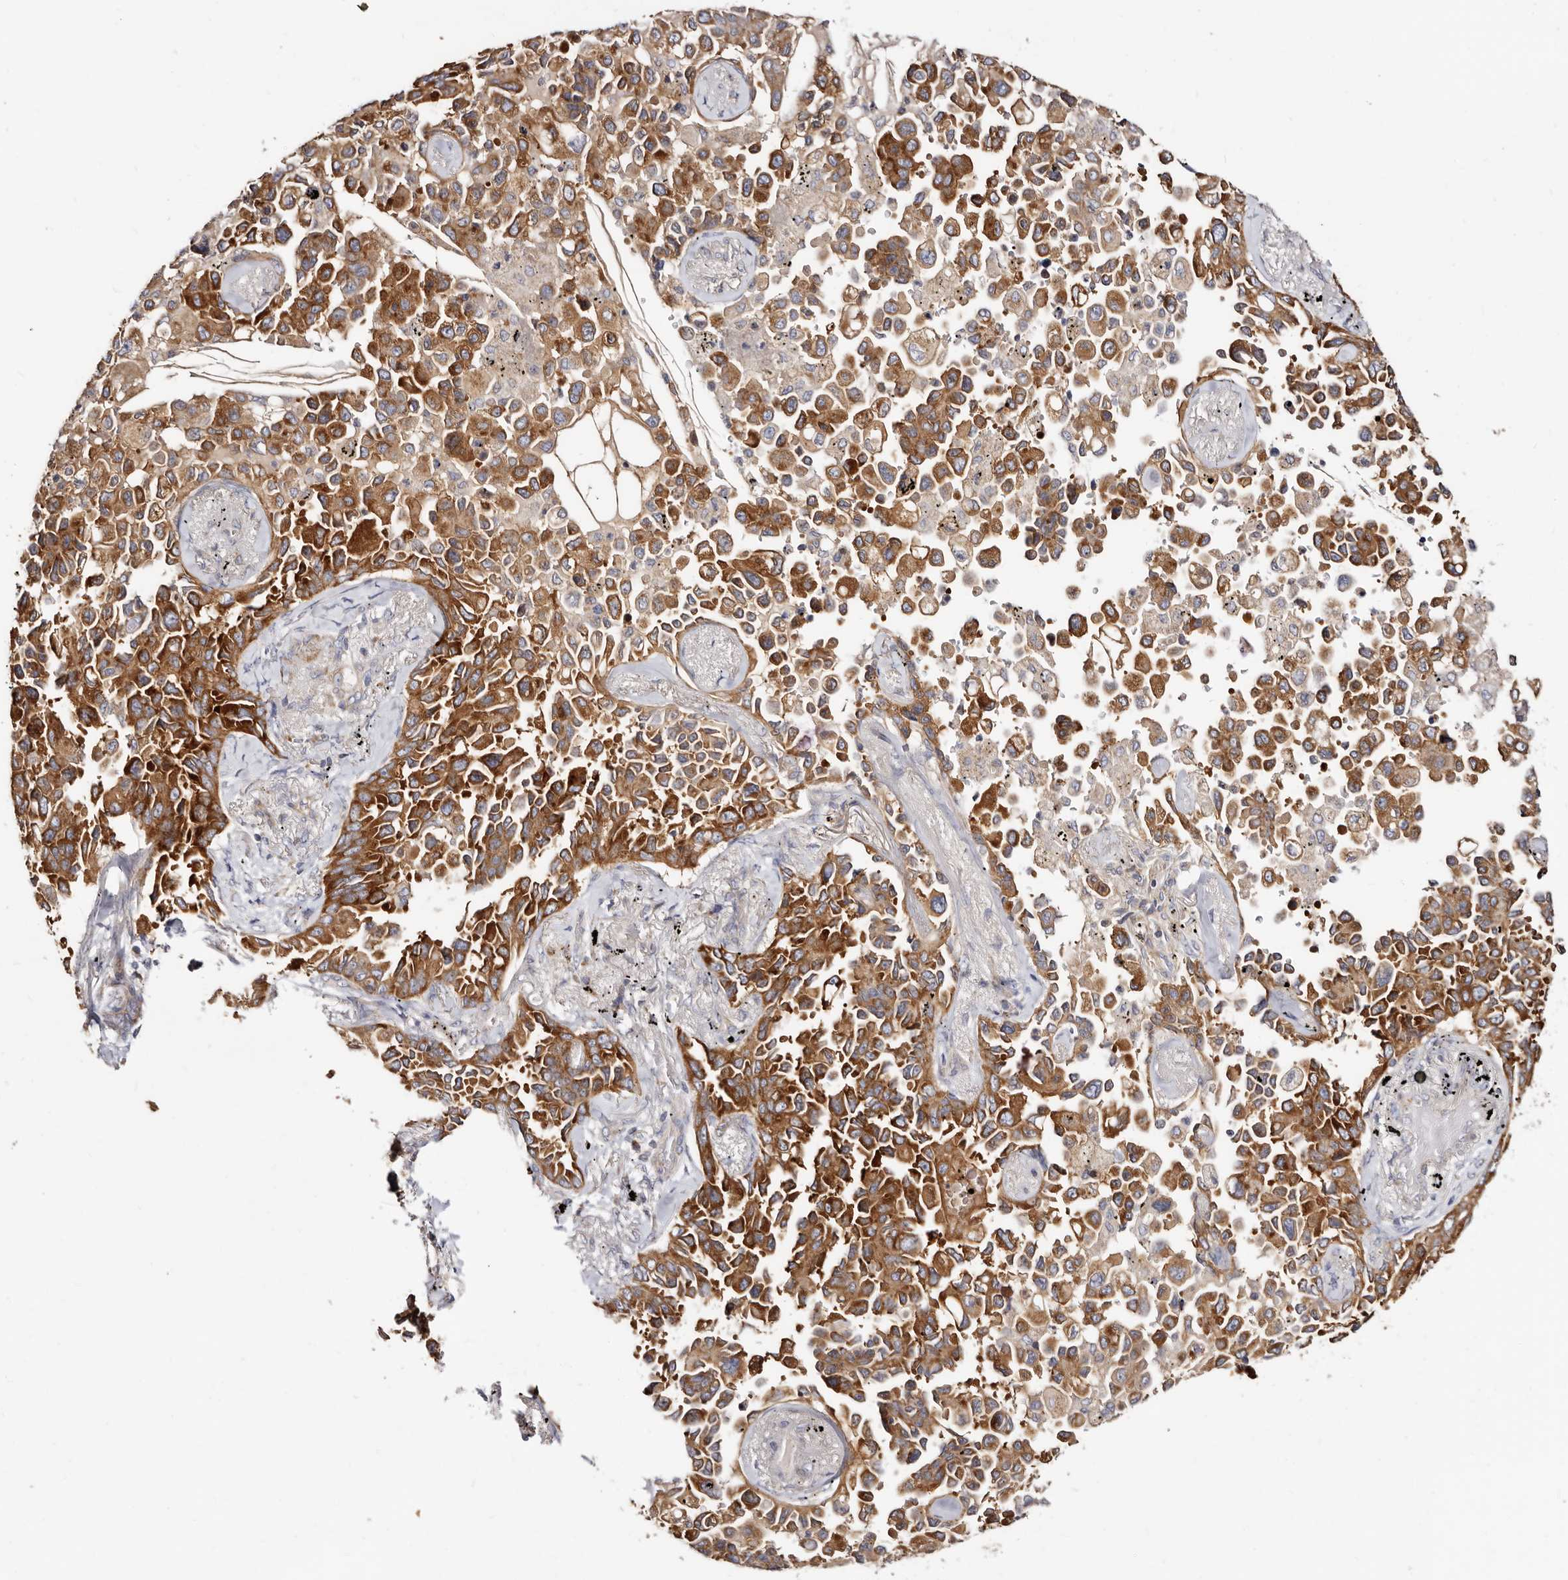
{"staining": {"intensity": "moderate", "quantity": ">75%", "location": "cytoplasmic/membranous"}, "tissue": "lung cancer", "cell_type": "Tumor cells", "image_type": "cancer", "snomed": [{"axis": "morphology", "description": "Adenocarcinoma, NOS"}, {"axis": "topography", "description": "Lung"}], "caption": "Lung cancer (adenocarcinoma) was stained to show a protein in brown. There is medium levels of moderate cytoplasmic/membranous expression in about >75% of tumor cells.", "gene": "BAIAP2L1", "patient": {"sex": "female", "age": 67}}